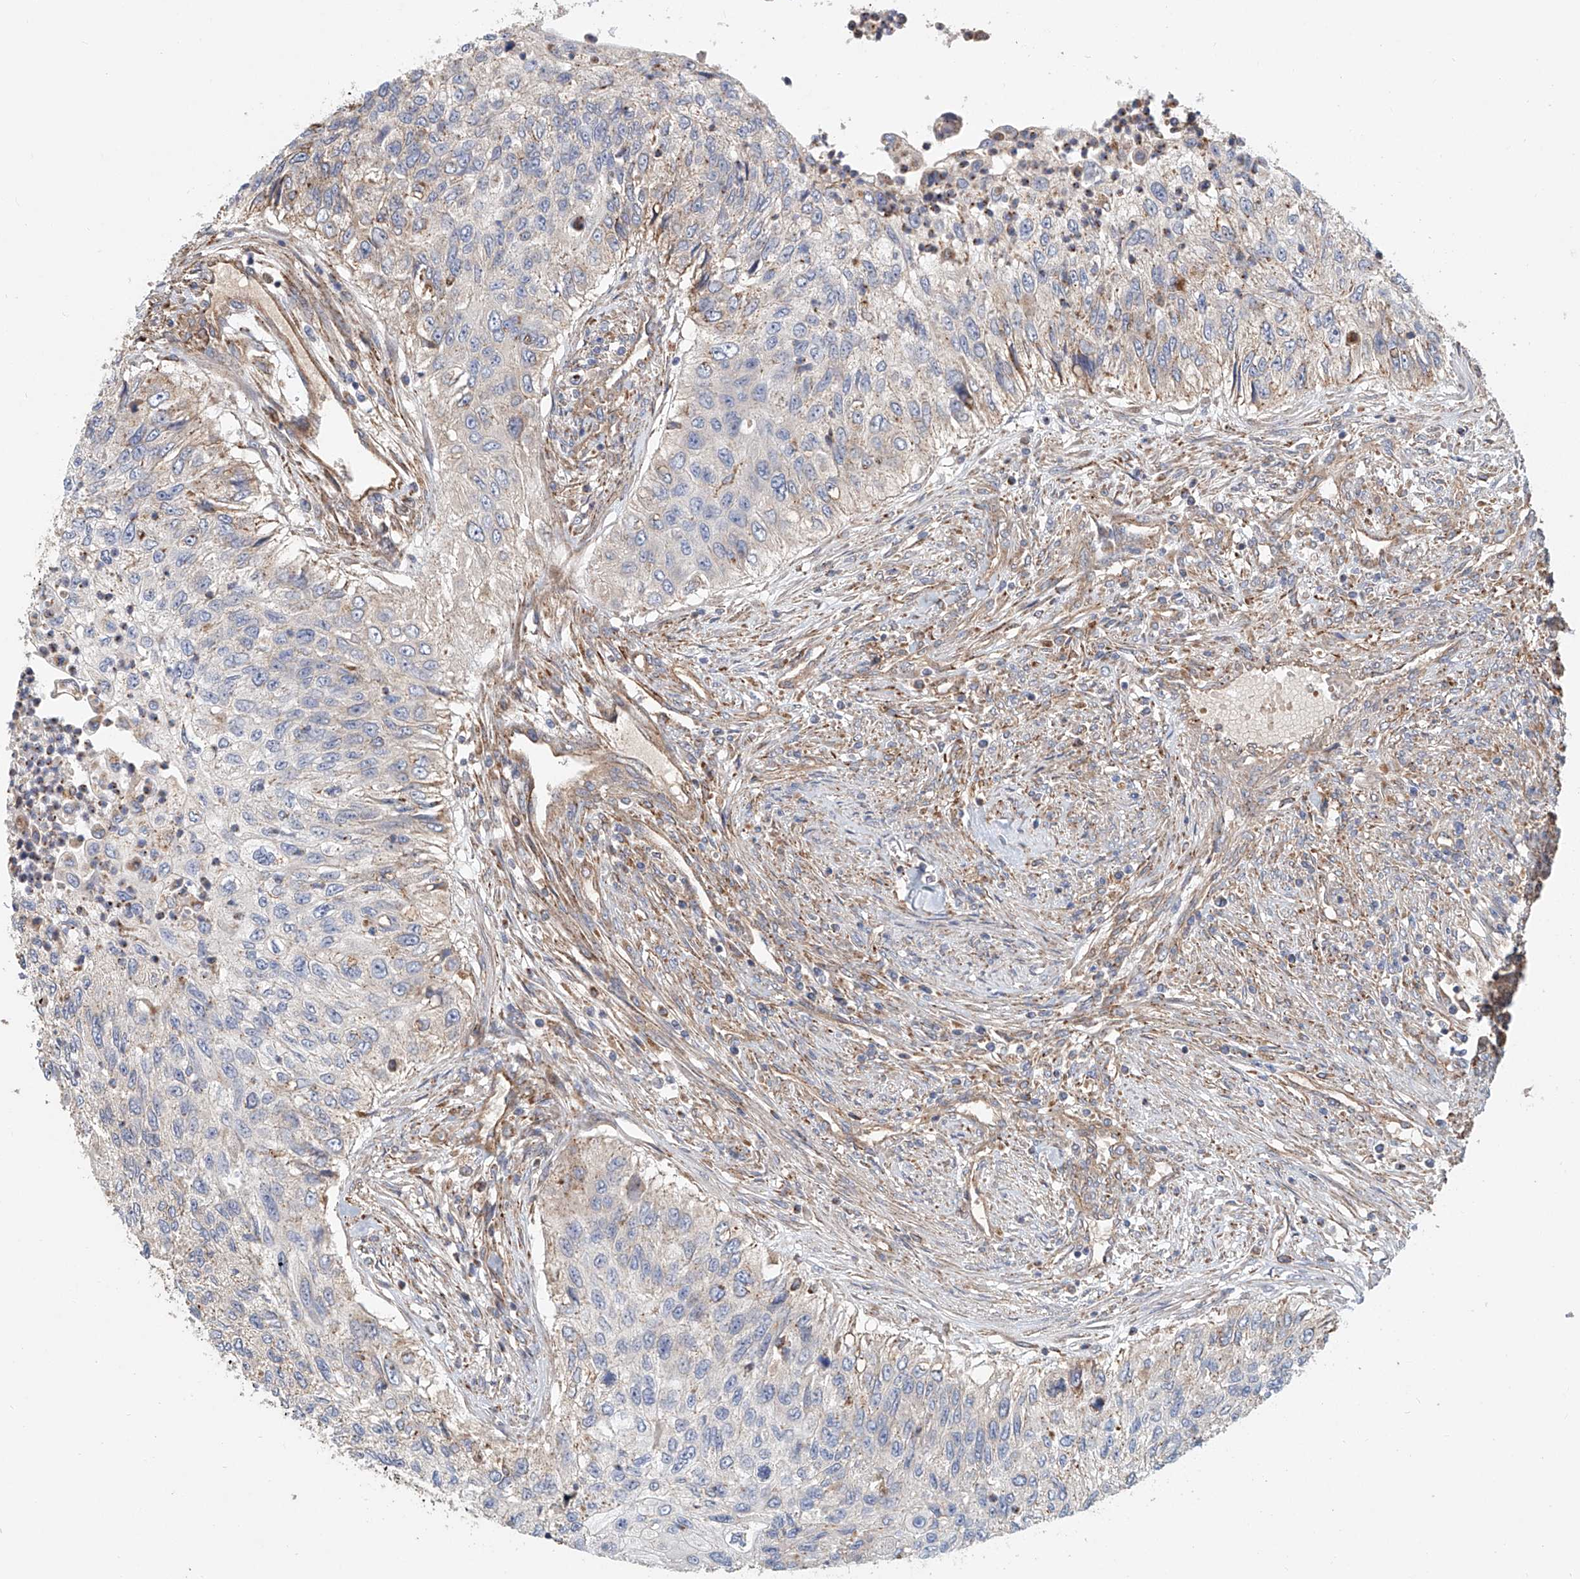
{"staining": {"intensity": "weak", "quantity": "<25%", "location": "cytoplasmic/membranous"}, "tissue": "urothelial cancer", "cell_type": "Tumor cells", "image_type": "cancer", "snomed": [{"axis": "morphology", "description": "Urothelial carcinoma, High grade"}, {"axis": "topography", "description": "Urinary bladder"}], "caption": "Urothelial cancer stained for a protein using immunohistochemistry displays no expression tumor cells.", "gene": "HGSNAT", "patient": {"sex": "female", "age": 60}}